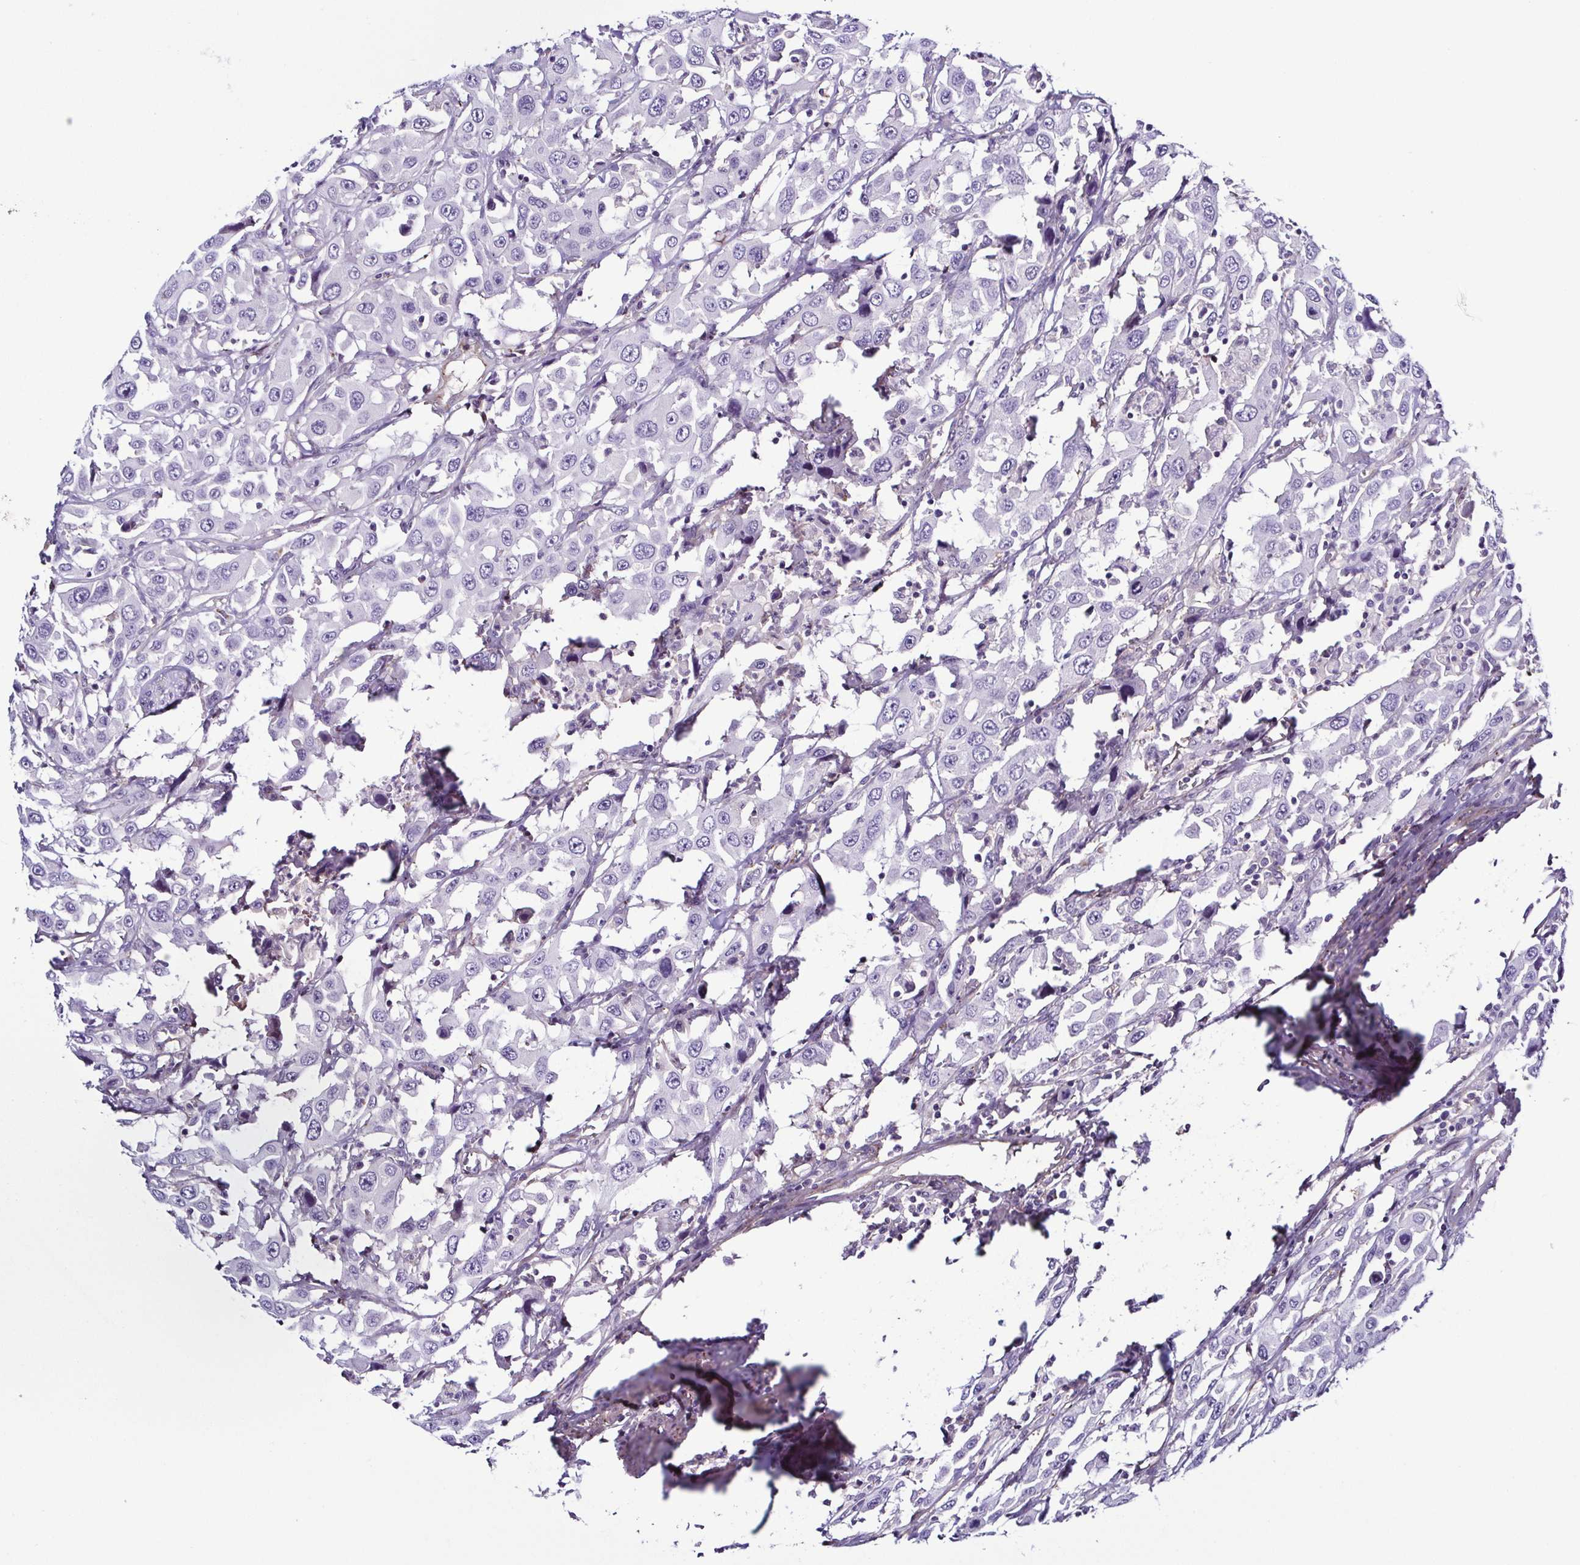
{"staining": {"intensity": "negative", "quantity": "none", "location": "none"}, "tissue": "urothelial cancer", "cell_type": "Tumor cells", "image_type": "cancer", "snomed": [{"axis": "morphology", "description": "Urothelial carcinoma, High grade"}, {"axis": "topography", "description": "Urinary bladder"}], "caption": "Immunohistochemical staining of human urothelial cancer demonstrates no significant positivity in tumor cells.", "gene": "TNNT2", "patient": {"sex": "male", "age": 61}}